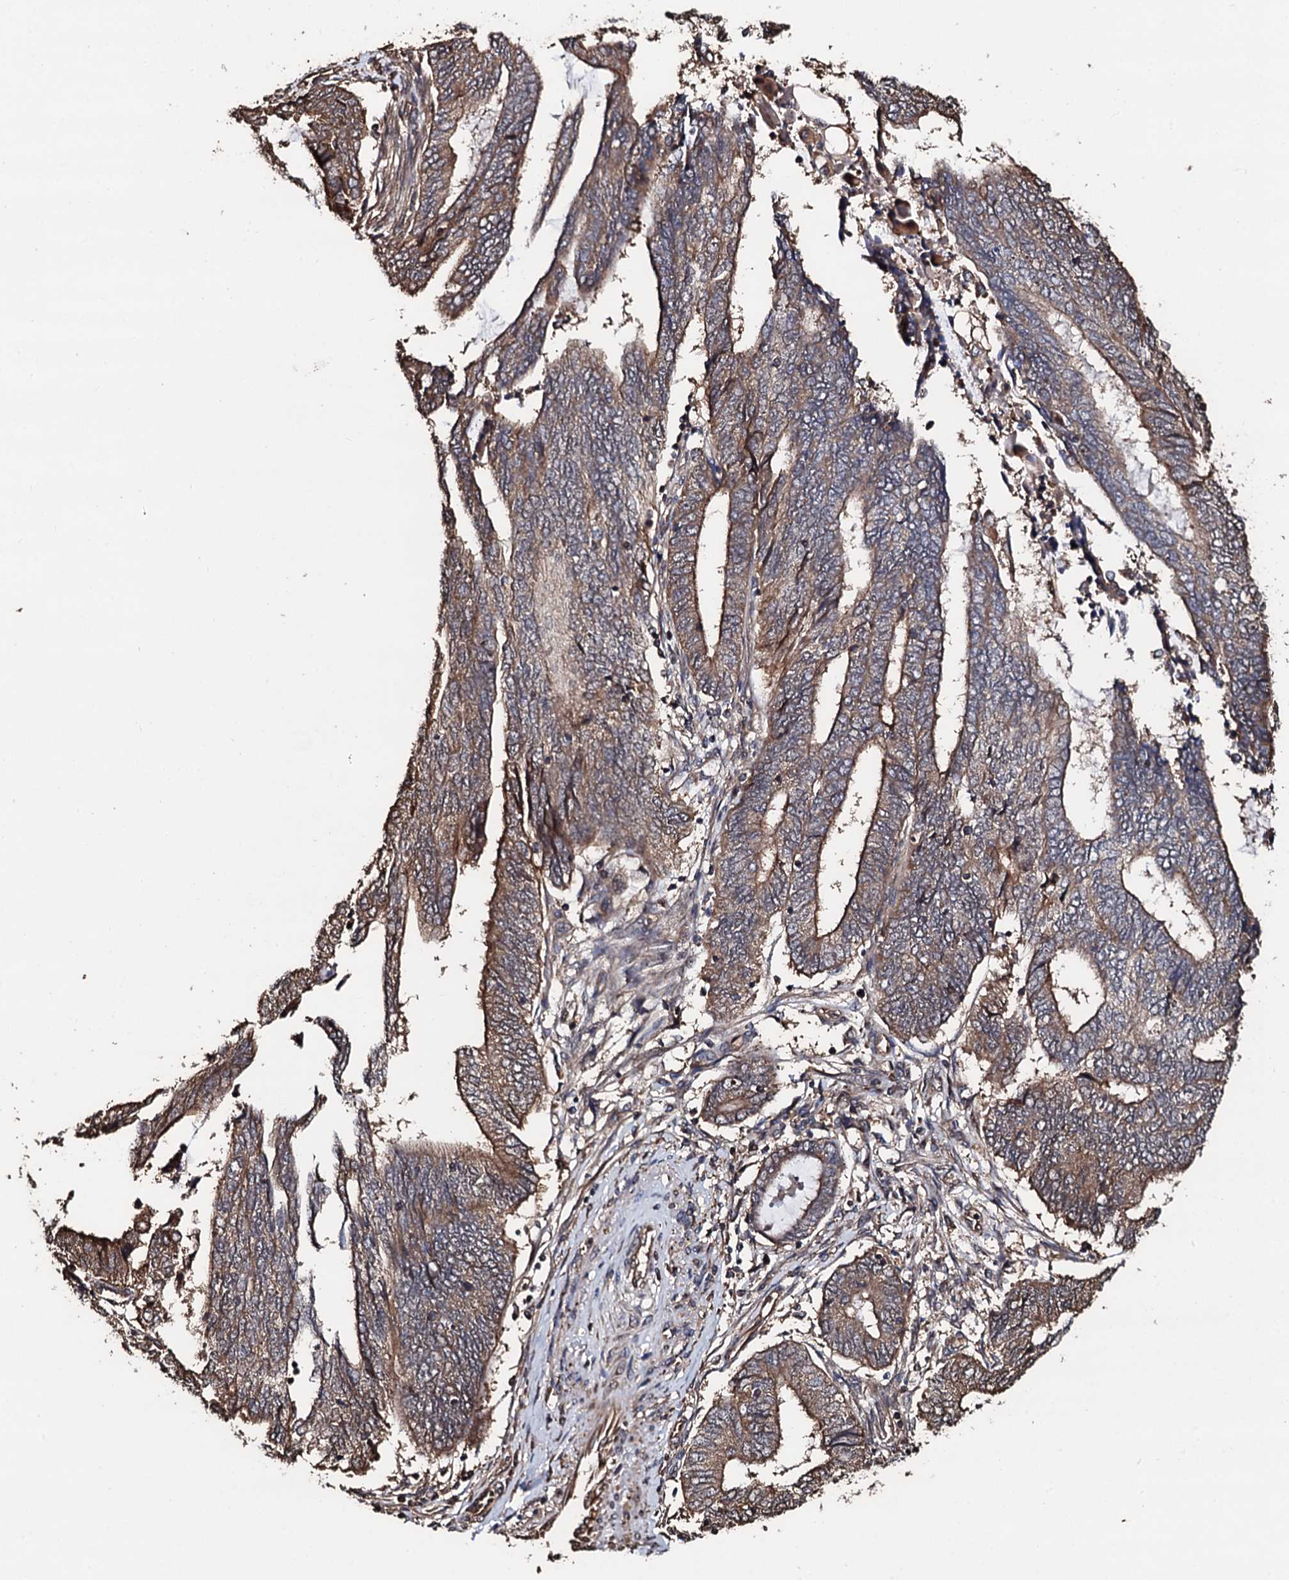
{"staining": {"intensity": "moderate", "quantity": ">75%", "location": "cytoplasmic/membranous"}, "tissue": "endometrial cancer", "cell_type": "Tumor cells", "image_type": "cancer", "snomed": [{"axis": "morphology", "description": "Adenocarcinoma, NOS"}, {"axis": "topography", "description": "Uterus"}, {"axis": "topography", "description": "Endometrium"}], "caption": "Endometrial cancer tissue displays moderate cytoplasmic/membranous expression in approximately >75% of tumor cells, visualized by immunohistochemistry. Nuclei are stained in blue.", "gene": "CKAP5", "patient": {"sex": "female", "age": 70}}